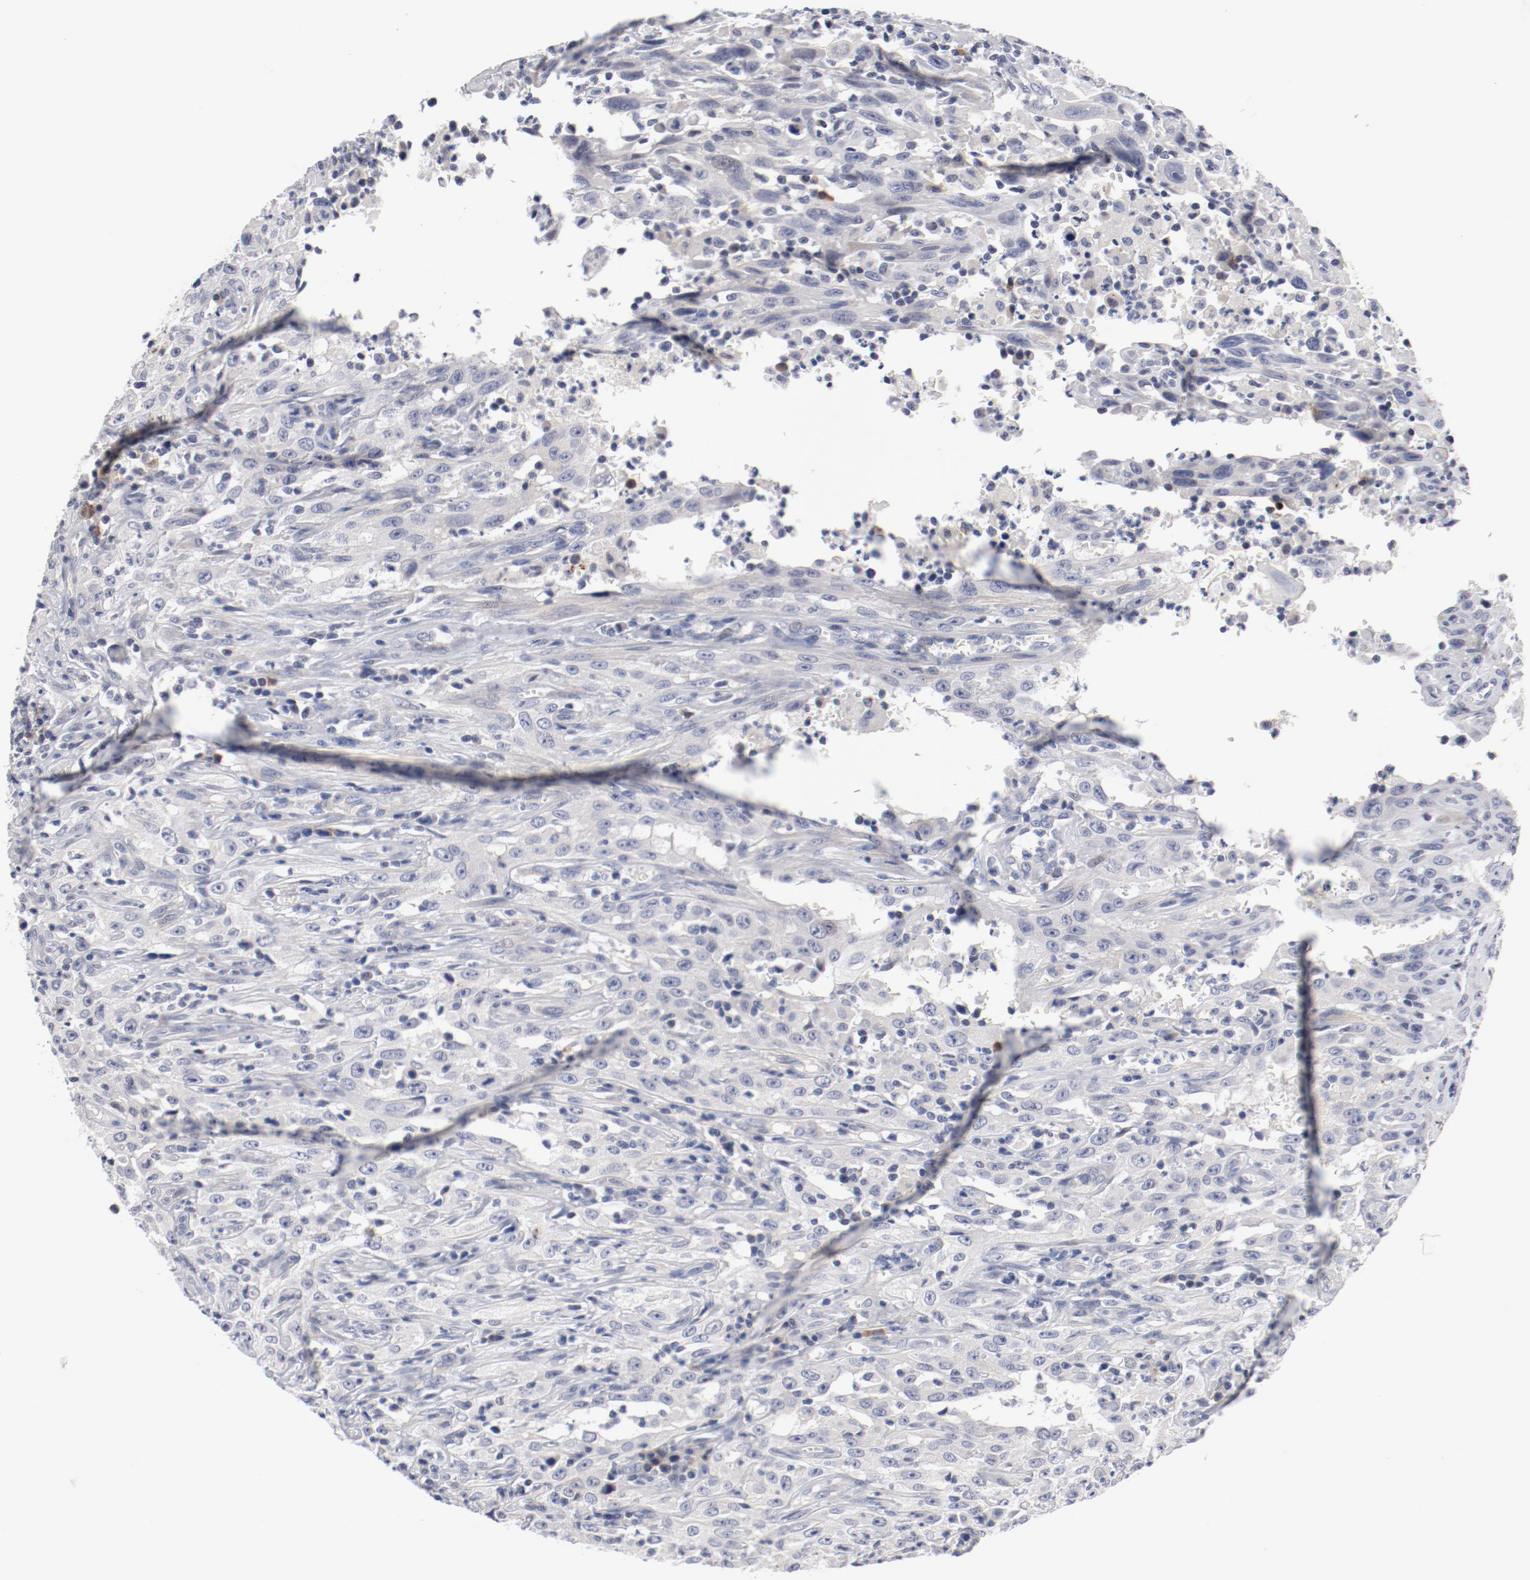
{"staining": {"intensity": "negative", "quantity": "none", "location": "none"}, "tissue": "head and neck cancer", "cell_type": "Tumor cells", "image_type": "cancer", "snomed": [{"axis": "morphology", "description": "Squamous cell carcinoma, NOS"}, {"axis": "topography", "description": "Oral tissue"}, {"axis": "topography", "description": "Head-Neck"}], "caption": "Image shows no significant protein staining in tumor cells of head and neck cancer (squamous cell carcinoma).", "gene": "KCNK13", "patient": {"sex": "female", "age": 76}}